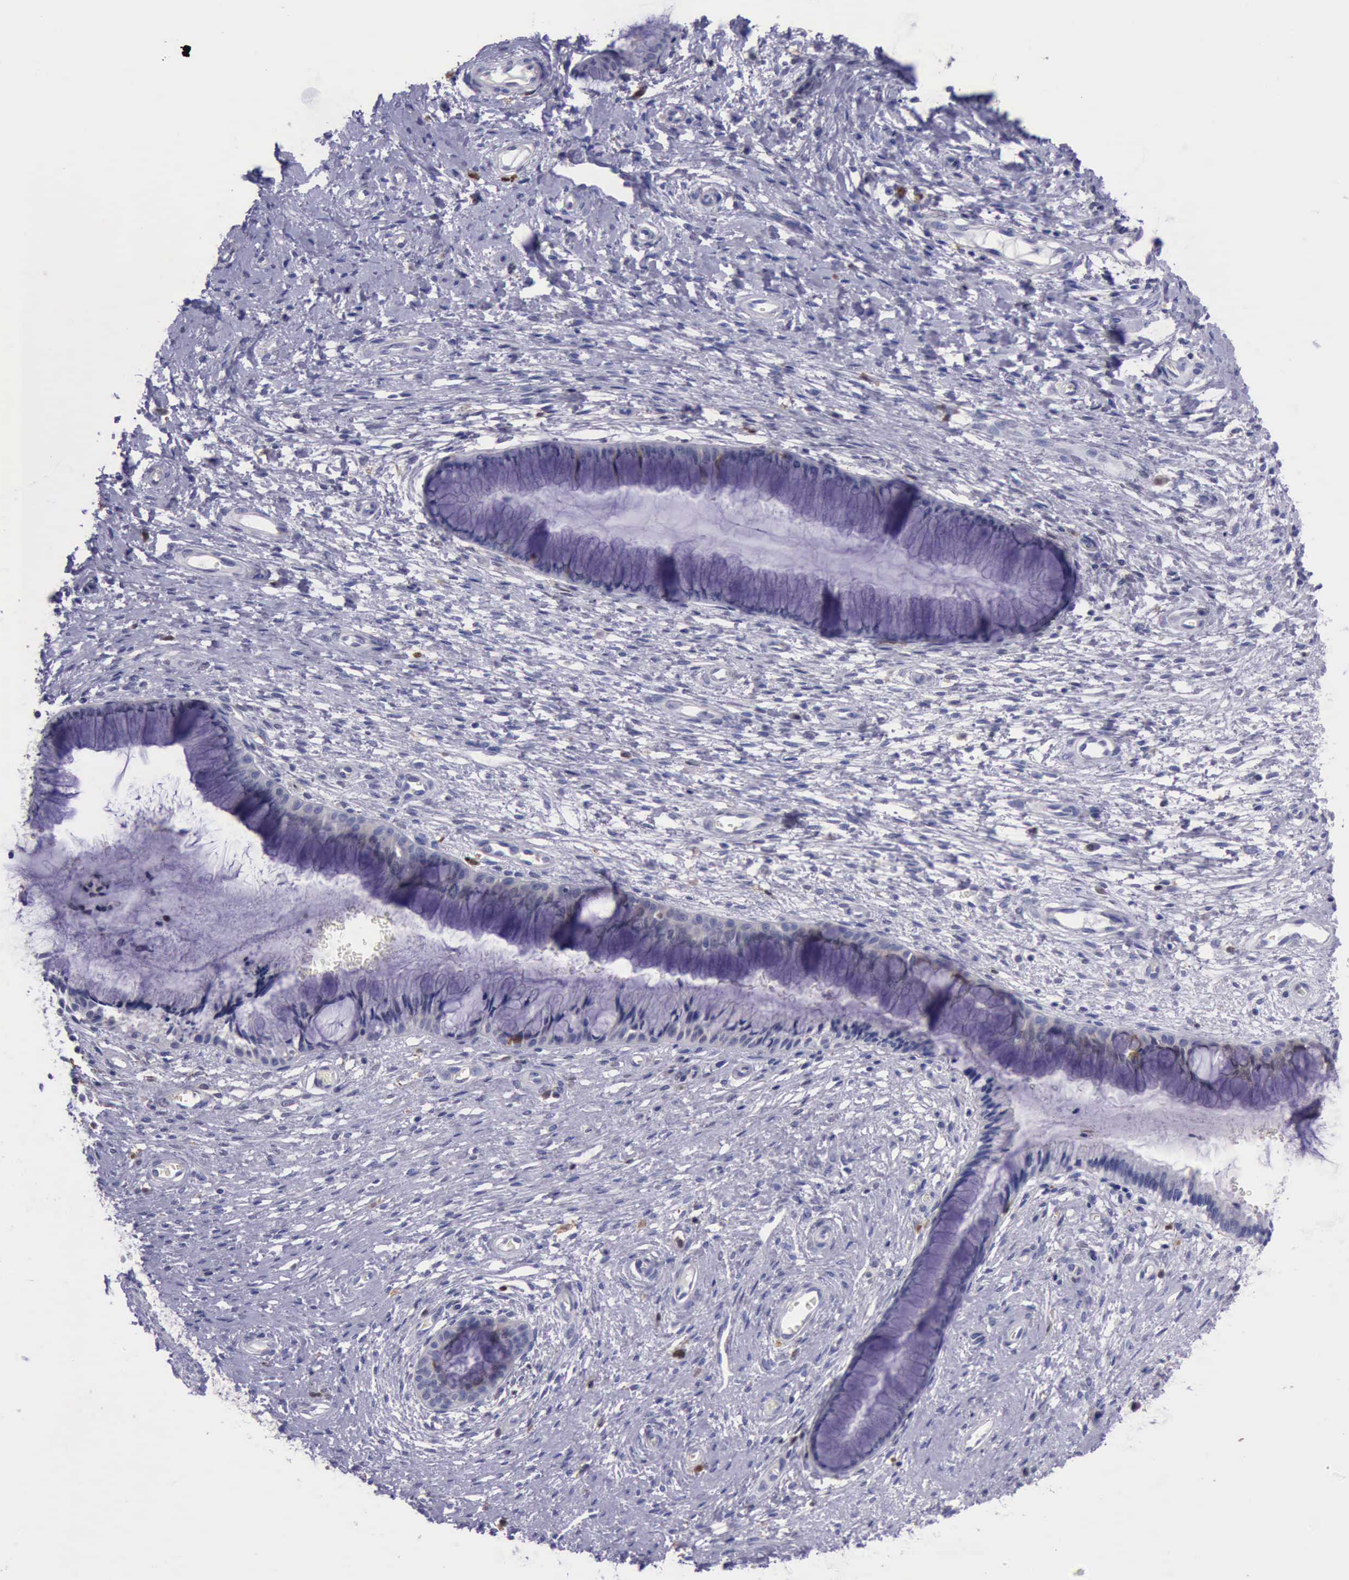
{"staining": {"intensity": "weak", "quantity": "<25%", "location": "cytoplasmic/membranous"}, "tissue": "cervix", "cell_type": "Glandular cells", "image_type": "normal", "snomed": [{"axis": "morphology", "description": "Normal tissue, NOS"}, {"axis": "topography", "description": "Cervix"}], "caption": "This micrograph is of unremarkable cervix stained with IHC to label a protein in brown with the nuclei are counter-stained blue. There is no staining in glandular cells.", "gene": "TYMP", "patient": {"sex": "female", "age": 27}}